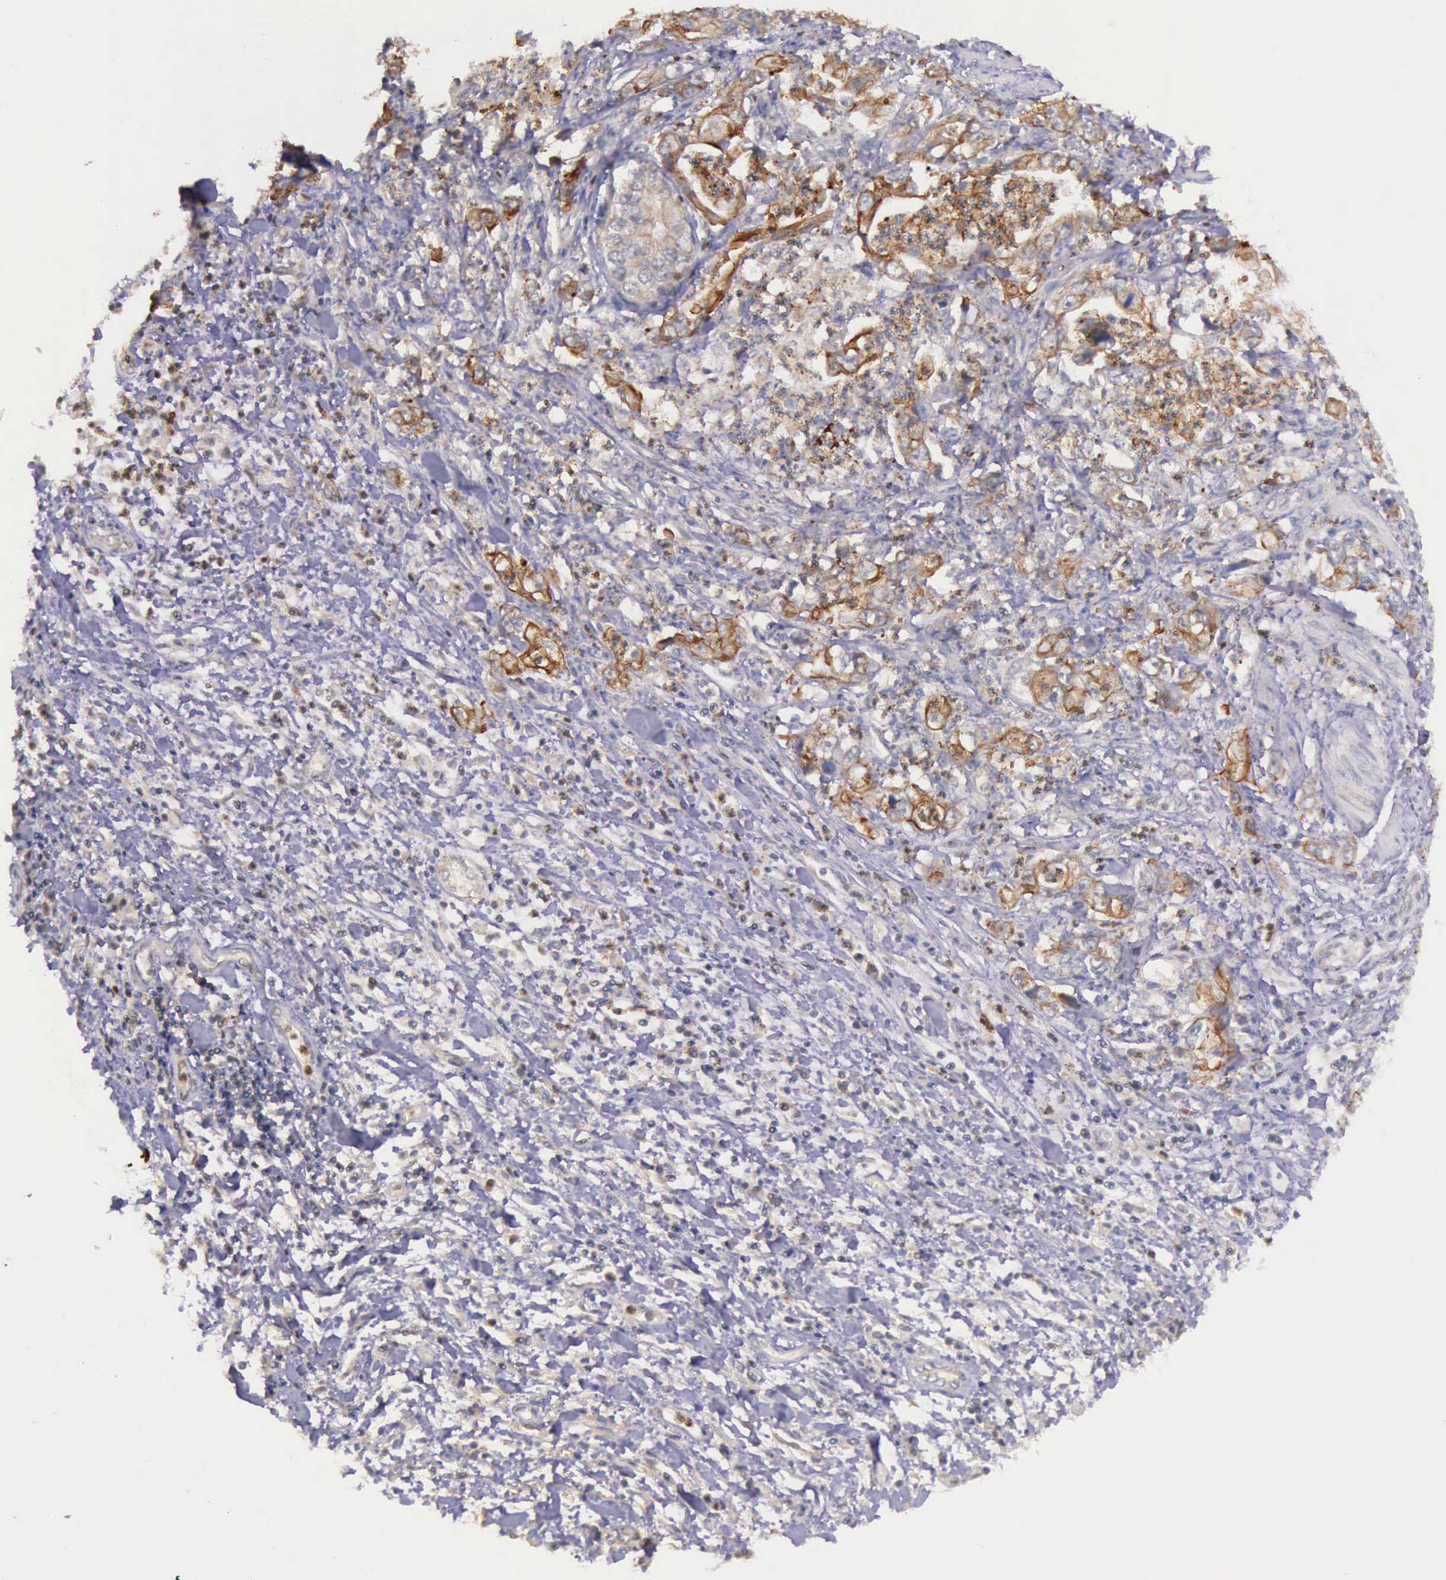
{"staining": {"intensity": "moderate", "quantity": "25%-75%", "location": "cytoplasmic/membranous"}, "tissue": "stomach cancer", "cell_type": "Tumor cells", "image_type": "cancer", "snomed": [{"axis": "morphology", "description": "Adenocarcinoma, NOS"}, {"axis": "topography", "description": "Pancreas"}, {"axis": "topography", "description": "Stomach, upper"}], "caption": "DAB immunohistochemical staining of adenocarcinoma (stomach) demonstrates moderate cytoplasmic/membranous protein staining in approximately 25%-75% of tumor cells.", "gene": "PRICKLE3", "patient": {"sex": "male", "age": 77}}